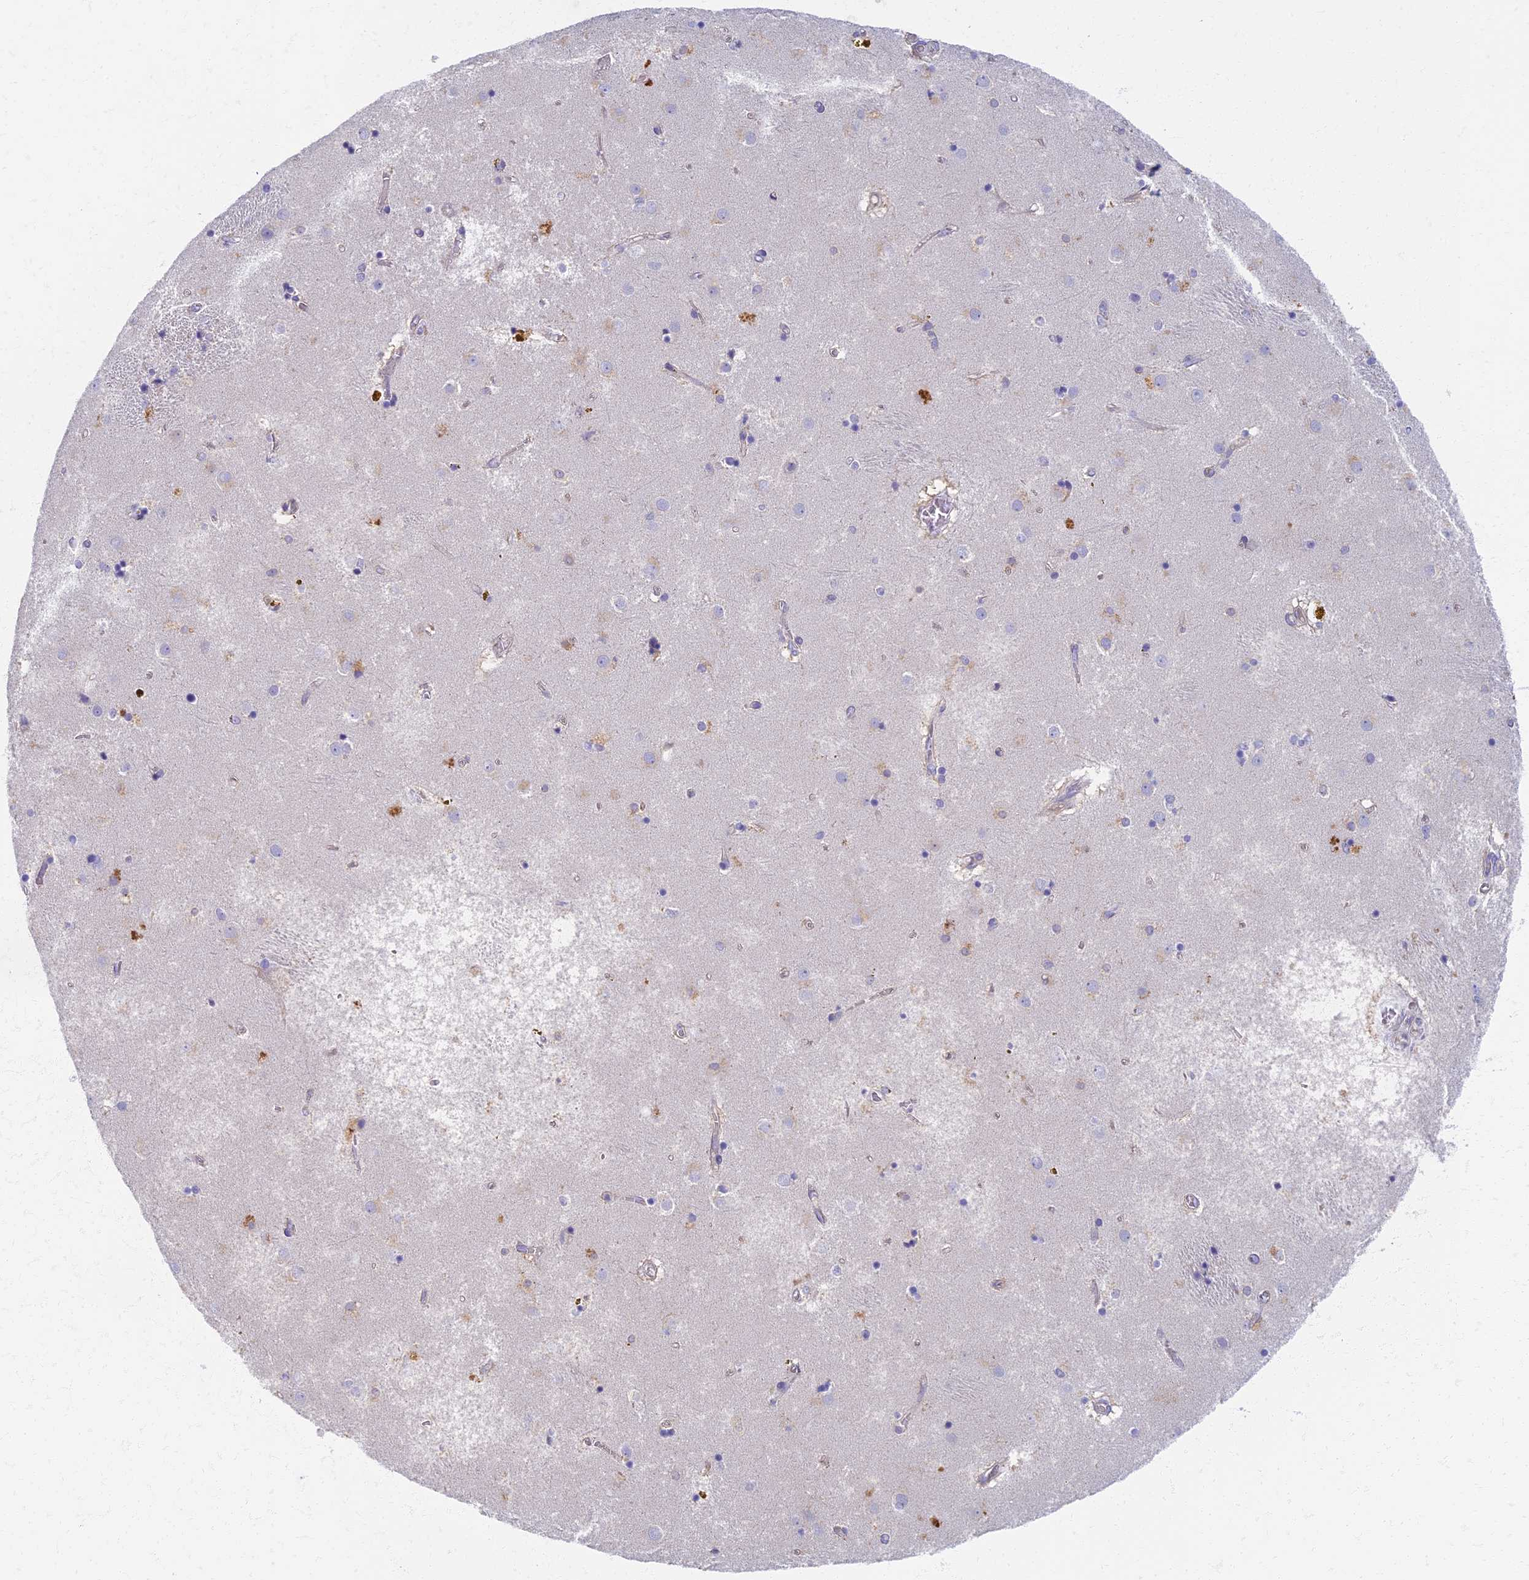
{"staining": {"intensity": "negative", "quantity": "none", "location": "none"}, "tissue": "caudate", "cell_type": "Glial cells", "image_type": "normal", "snomed": [{"axis": "morphology", "description": "Normal tissue, NOS"}, {"axis": "topography", "description": "Lateral ventricle wall"}], "caption": "Photomicrograph shows no significant protein expression in glial cells of normal caudate.", "gene": "AP4E1", "patient": {"sex": "male", "age": 70}}